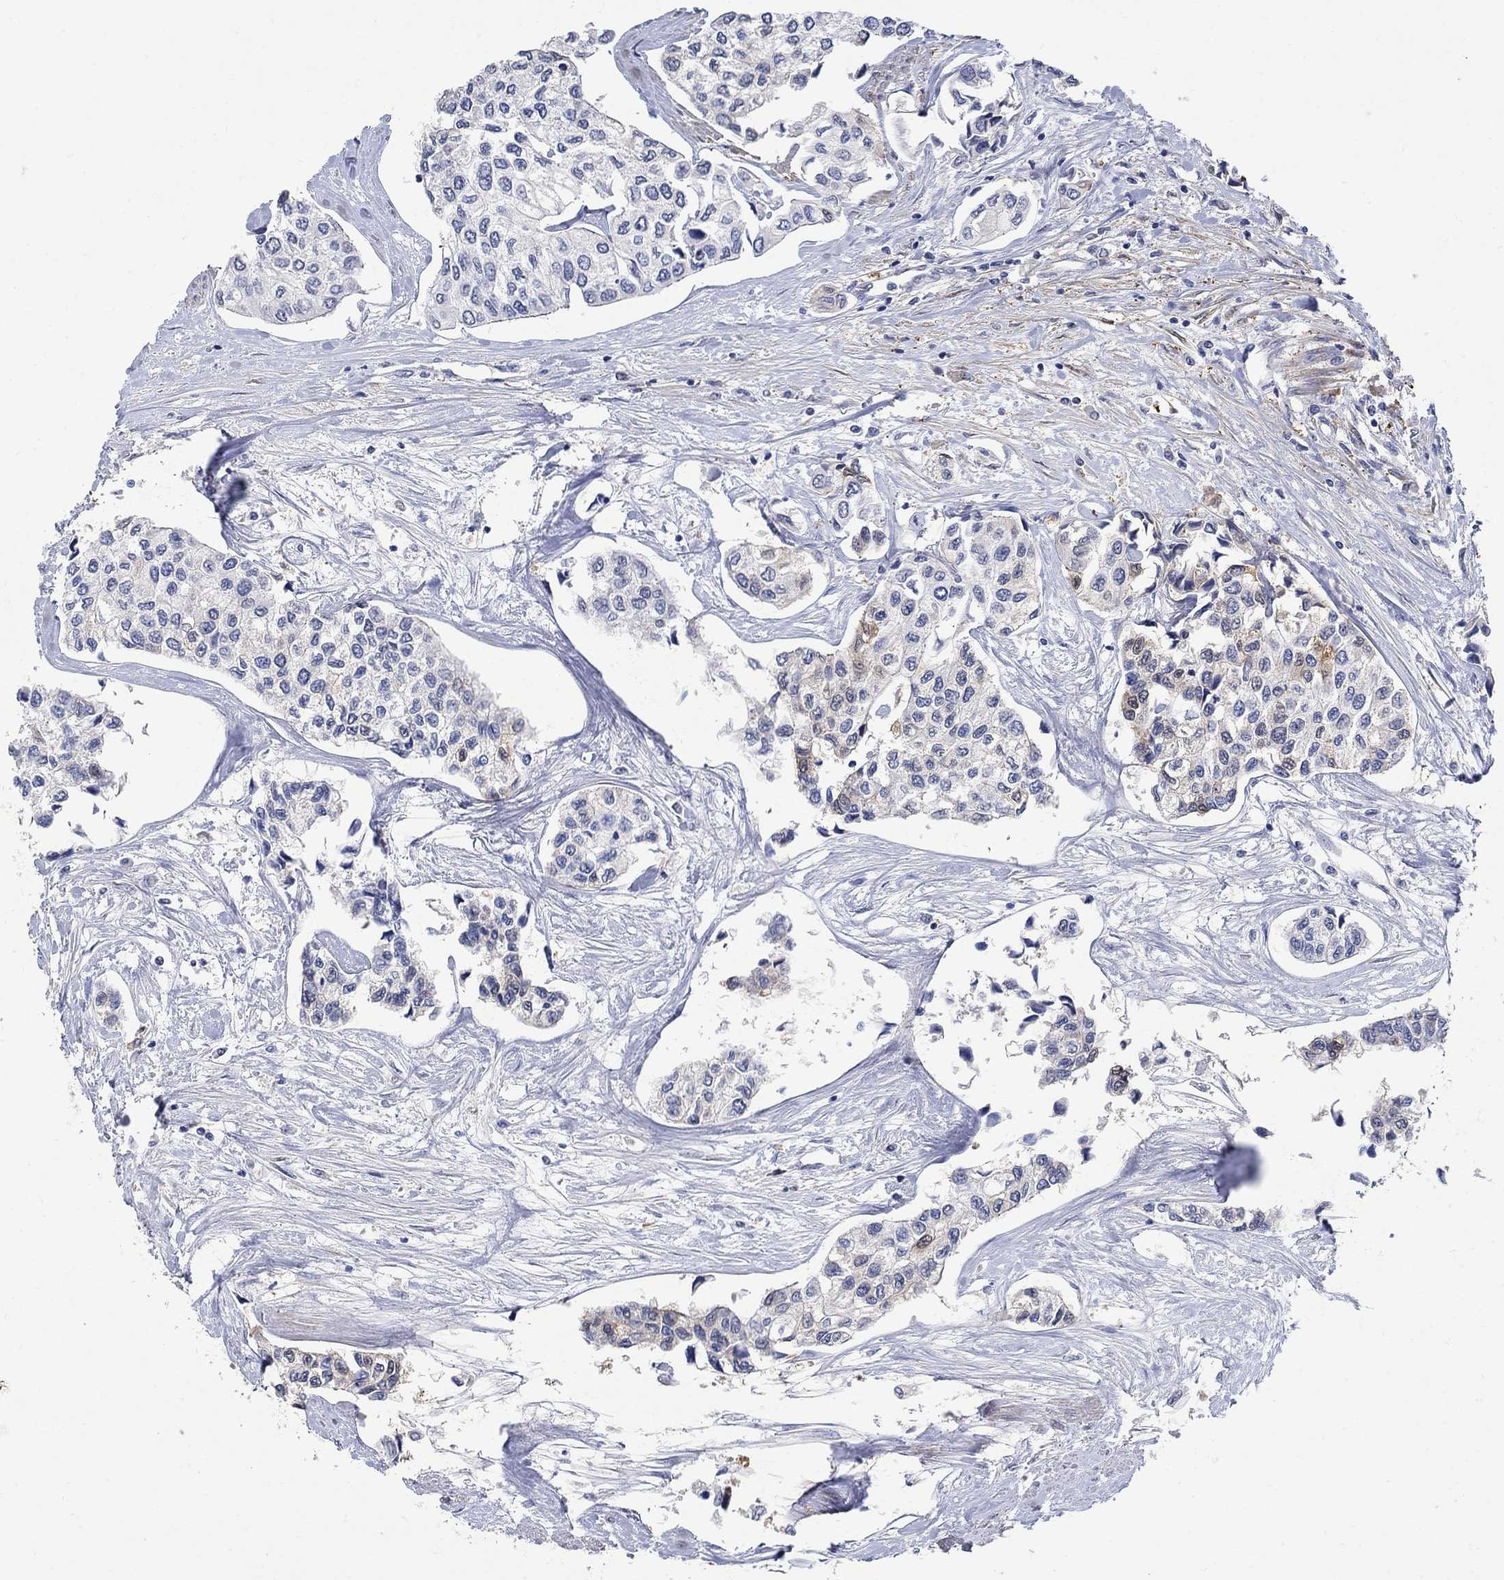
{"staining": {"intensity": "strong", "quantity": "<25%", "location": "cytoplasmic/membranous"}, "tissue": "urothelial cancer", "cell_type": "Tumor cells", "image_type": "cancer", "snomed": [{"axis": "morphology", "description": "Urothelial carcinoma, High grade"}, {"axis": "topography", "description": "Urinary bladder"}], "caption": "Immunohistochemistry photomicrograph of neoplastic tissue: human urothelial cancer stained using immunohistochemistry (IHC) shows medium levels of strong protein expression localized specifically in the cytoplasmic/membranous of tumor cells, appearing as a cytoplasmic/membranous brown color.", "gene": "TGM2", "patient": {"sex": "male", "age": 73}}